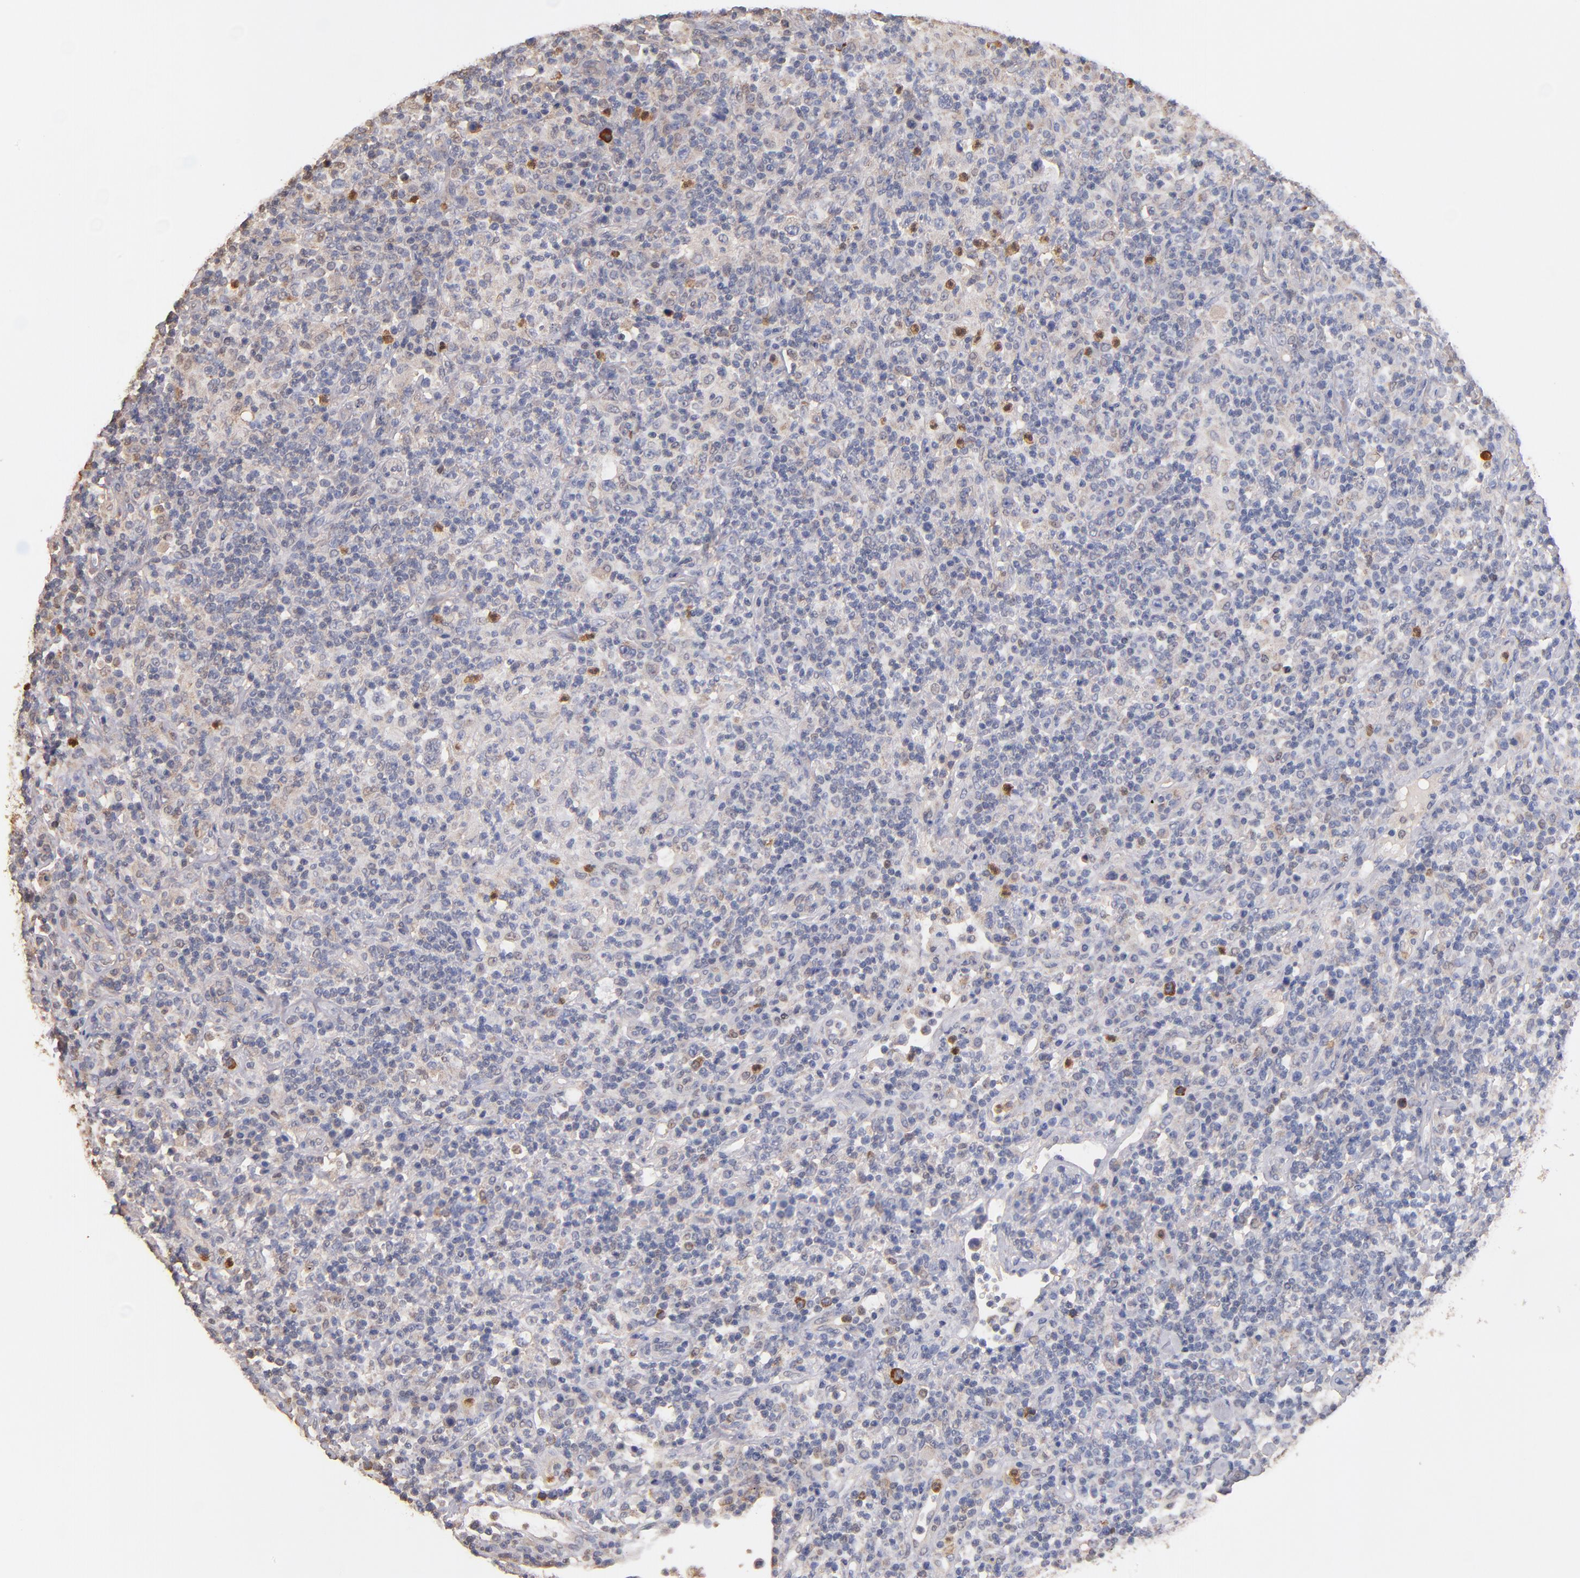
{"staining": {"intensity": "weak", "quantity": "<25%", "location": "cytoplasmic/membranous"}, "tissue": "lymphoma", "cell_type": "Tumor cells", "image_type": "cancer", "snomed": [{"axis": "morphology", "description": "Hodgkin's disease, NOS"}, {"axis": "topography", "description": "Lymph node"}], "caption": "Tumor cells show no significant expression in Hodgkin's disease. (DAB immunohistochemistry (IHC) with hematoxylin counter stain).", "gene": "RO60", "patient": {"sex": "male", "age": 65}}